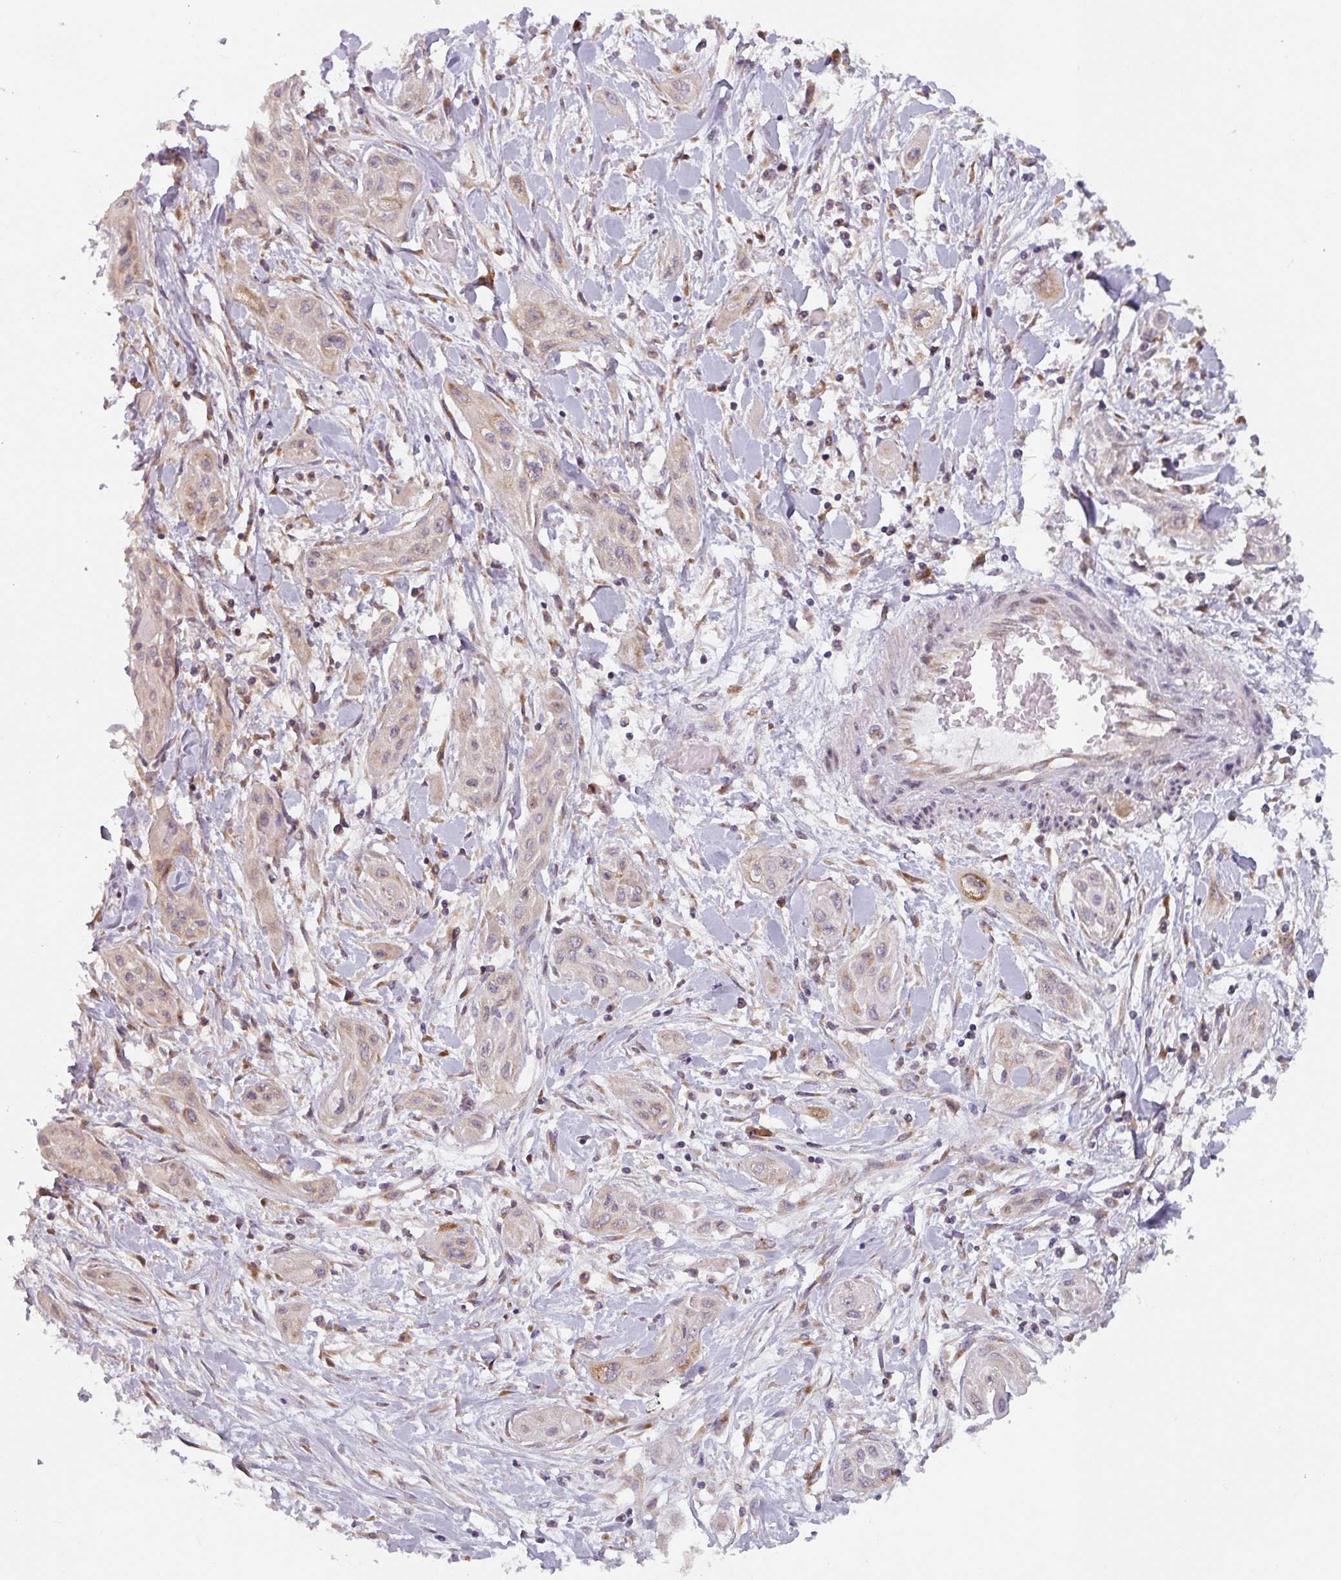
{"staining": {"intensity": "weak", "quantity": "<25%", "location": "cytoplasmic/membranous"}, "tissue": "lung cancer", "cell_type": "Tumor cells", "image_type": "cancer", "snomed": [{"axis": "morphology", "description": "Squamous cell carcinoma, NOS"}, {"axis": "topography", "description": "Lung"}], "caption": "A micrograph of human lung squamous cell carcinoma is negative for staining in tumor cells. (DAB immunohistochemistry visualized using brightfield microscopy, high magnification).", "gene": "TAPT1", "patient": {"sex": "female", "age": 47}}